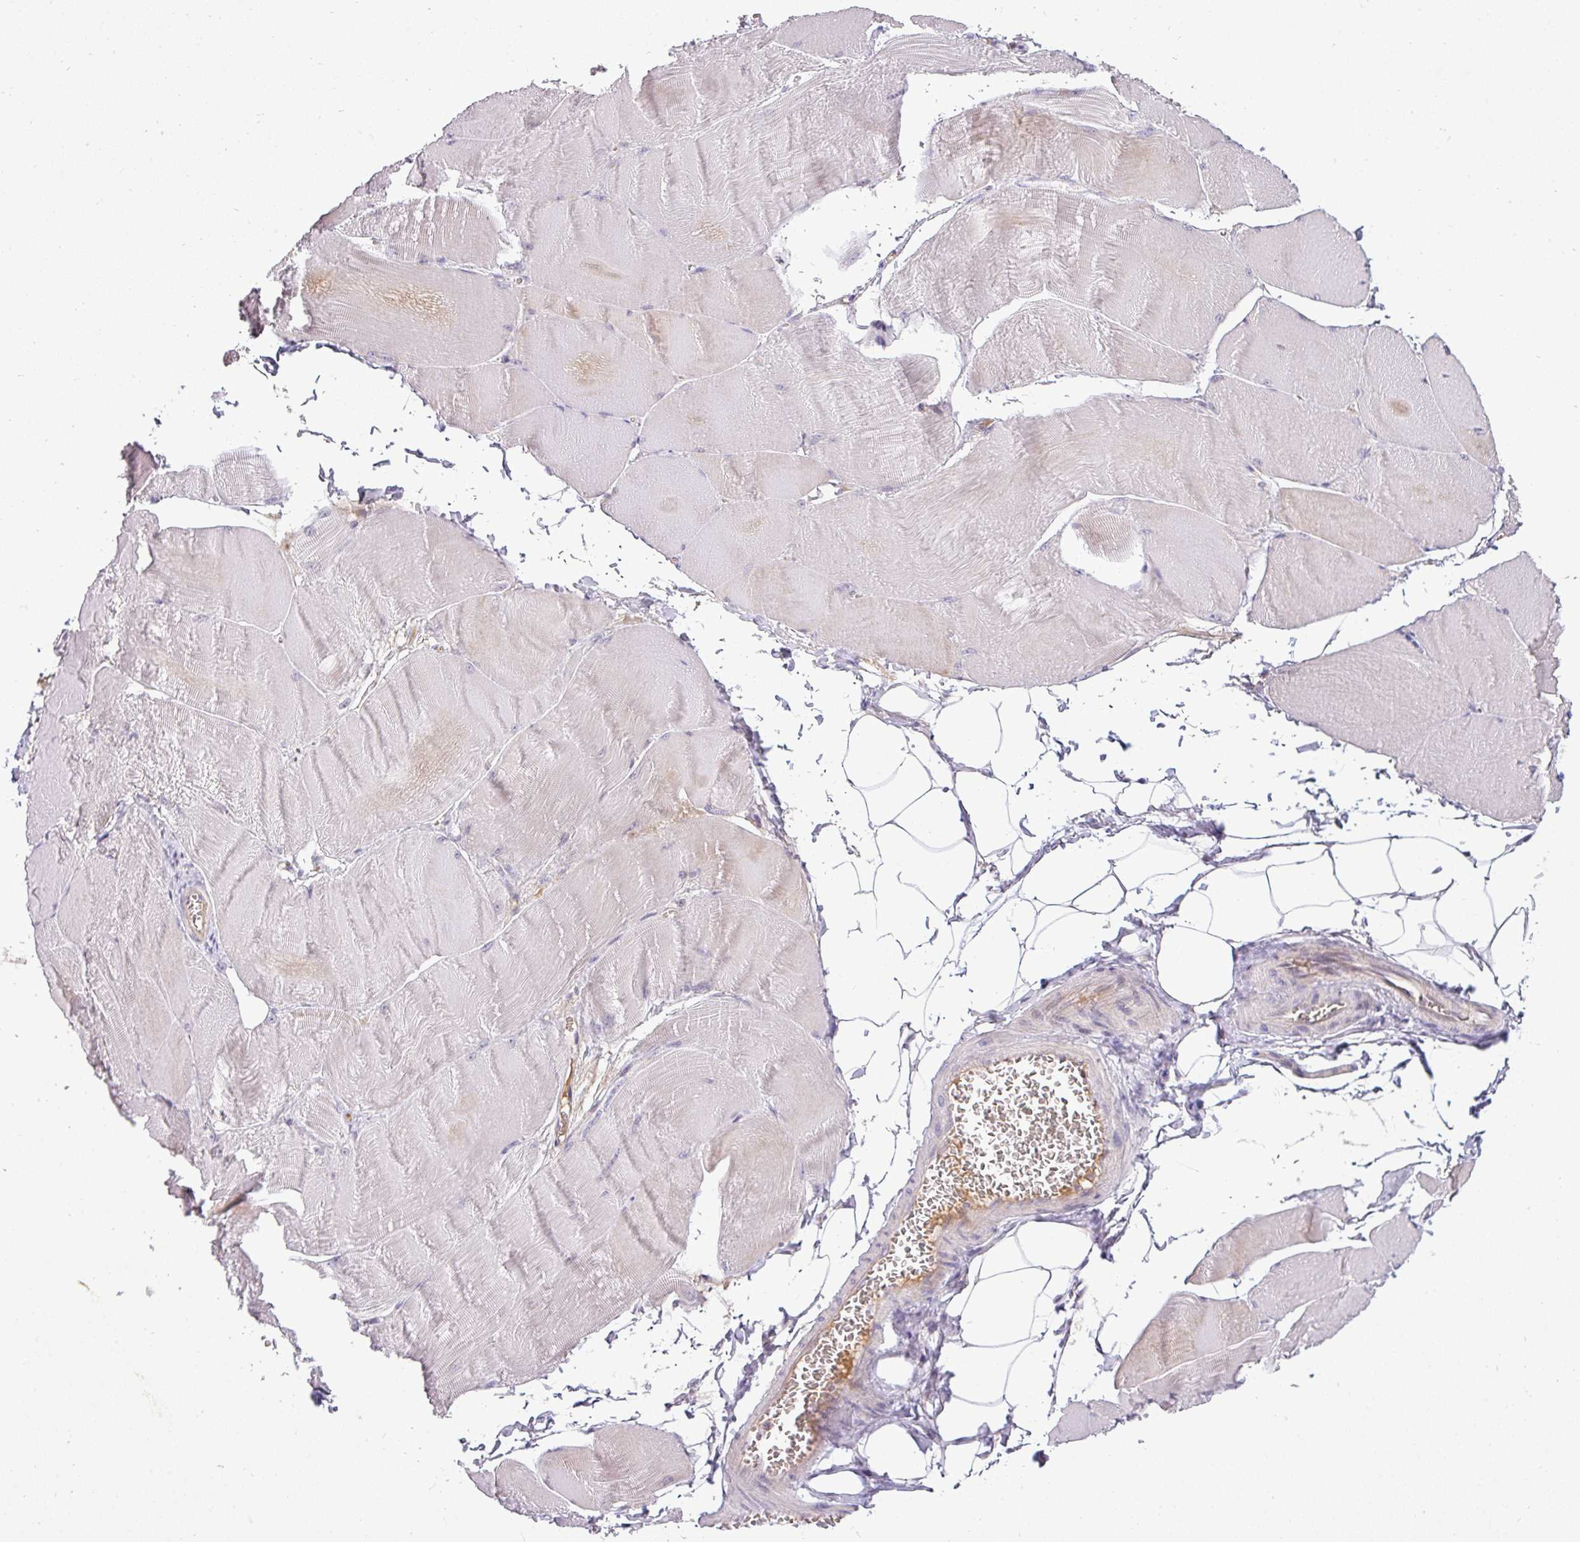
{"staining": {"intensity": "moderate", "quantity": "<25%", "location": "cytoplasmic/membranous"}, "tissue": "skeletal muscle", "cell_type": "Myocytes", "image_type": "normal", "snomed": [{"axis": "morphology", "description": "Normal tissue, NOS"}, {"axis": "morphology", "description": "Basal cell carcinoma"}, {"axis": "topography", "description": "Skeletal muscle"}], "caption": "Skeletal muscle stained for a protein (brown) demonstrates moderate cytoplasmic/membranous positive staining in about <25% of myocytes.", "gene": "APOM", "patient": {"sex": "female", "age": 64}}